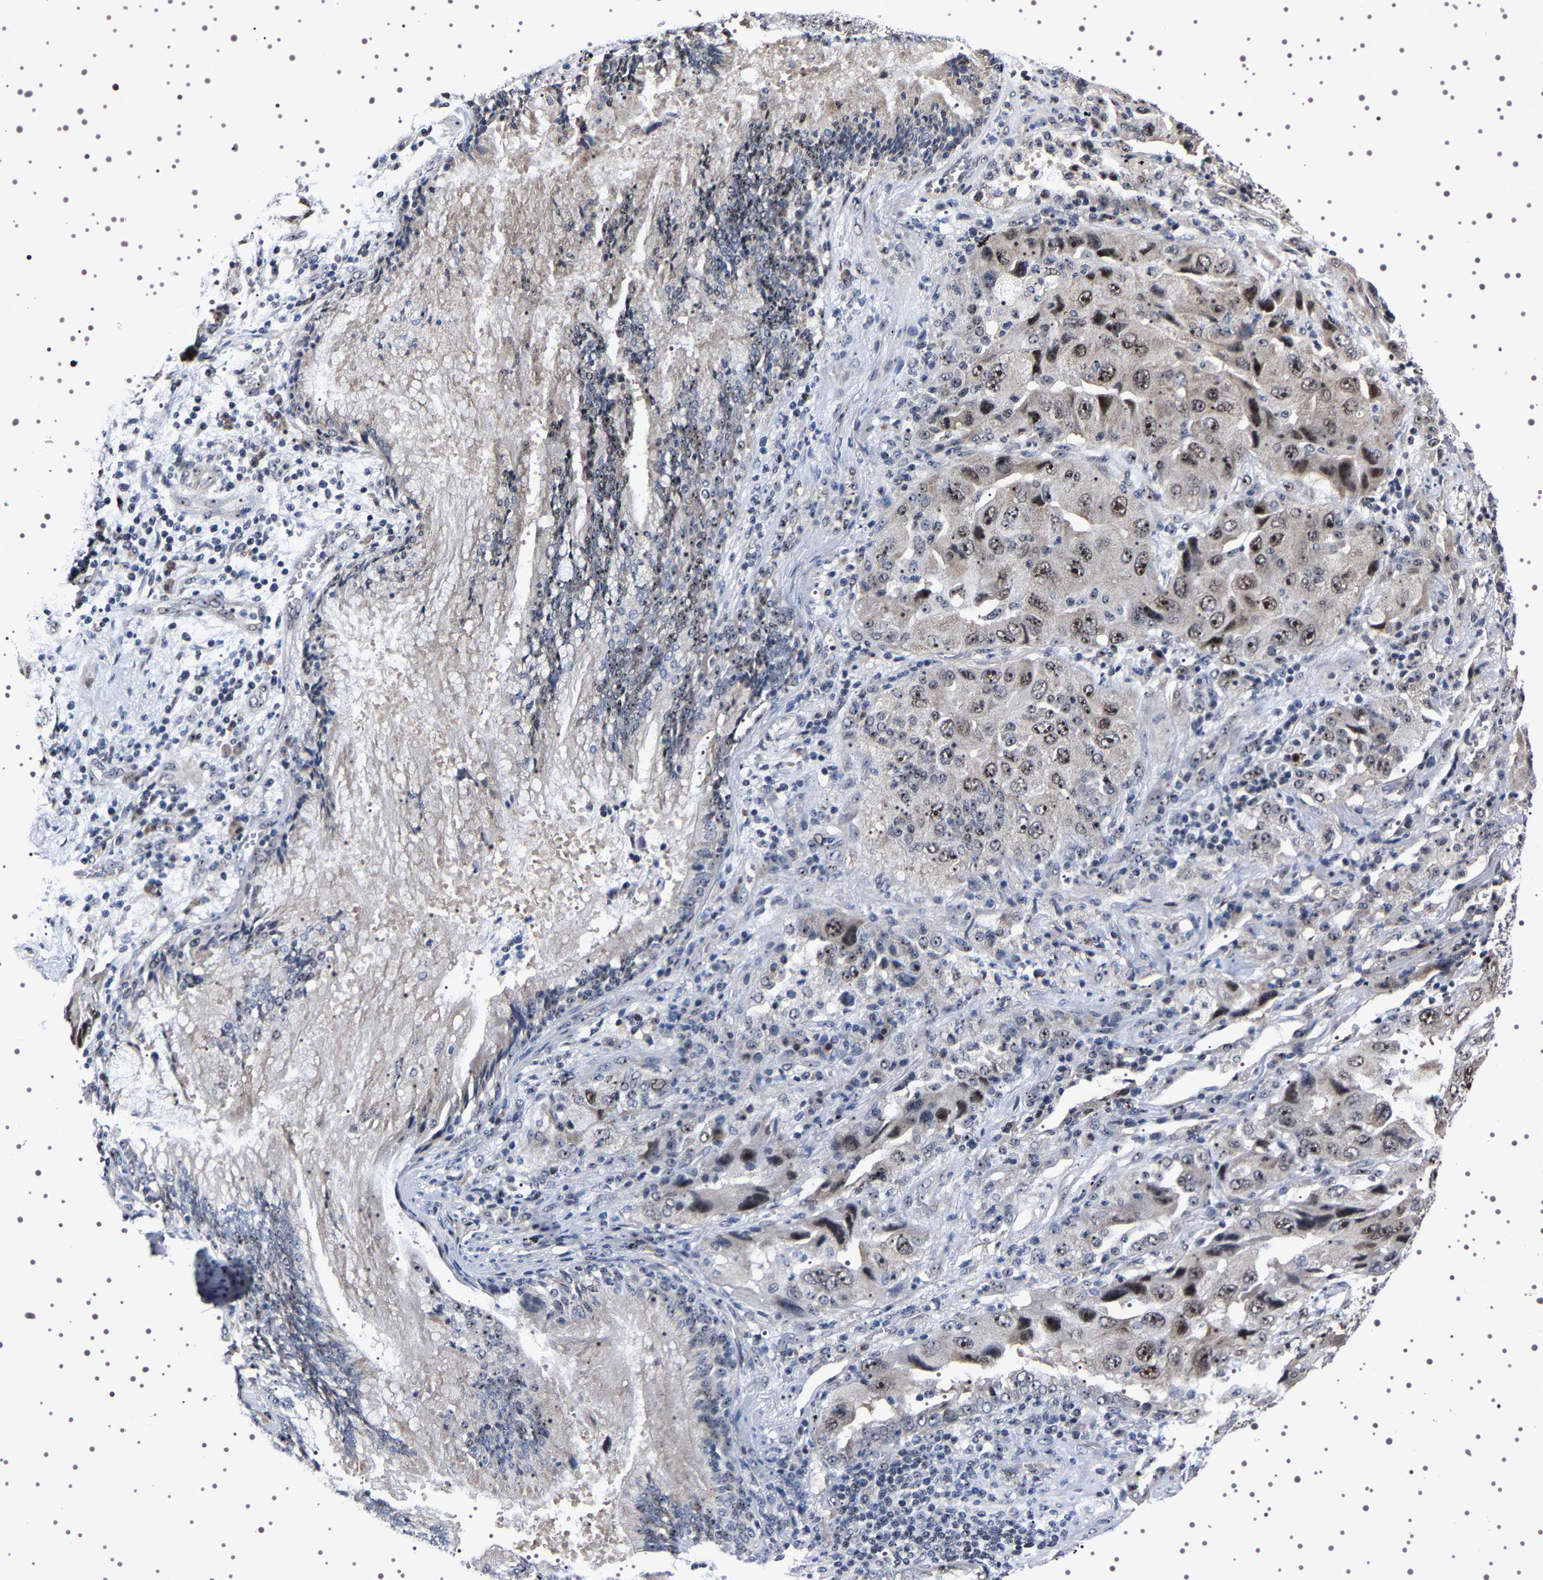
{"staining": {"intensity": "strong", "quantity": "25%-75%", "location": "nuclear"}, "tissue": "lung cancer", "cell_type": "Tumor cells", "image_type": "cancer", "snomed": [{"axis": "morphology", "description": "Adenocarcinoma, NOS"}, {"axis": "topography", "description": "Lung"}], "caption": "Human adenocarcinoma (lung) stained with a protein marker displays strong staining in tumor cells.", "gene": "GNL3", "patient": {"sex": "female", "age": 65}}